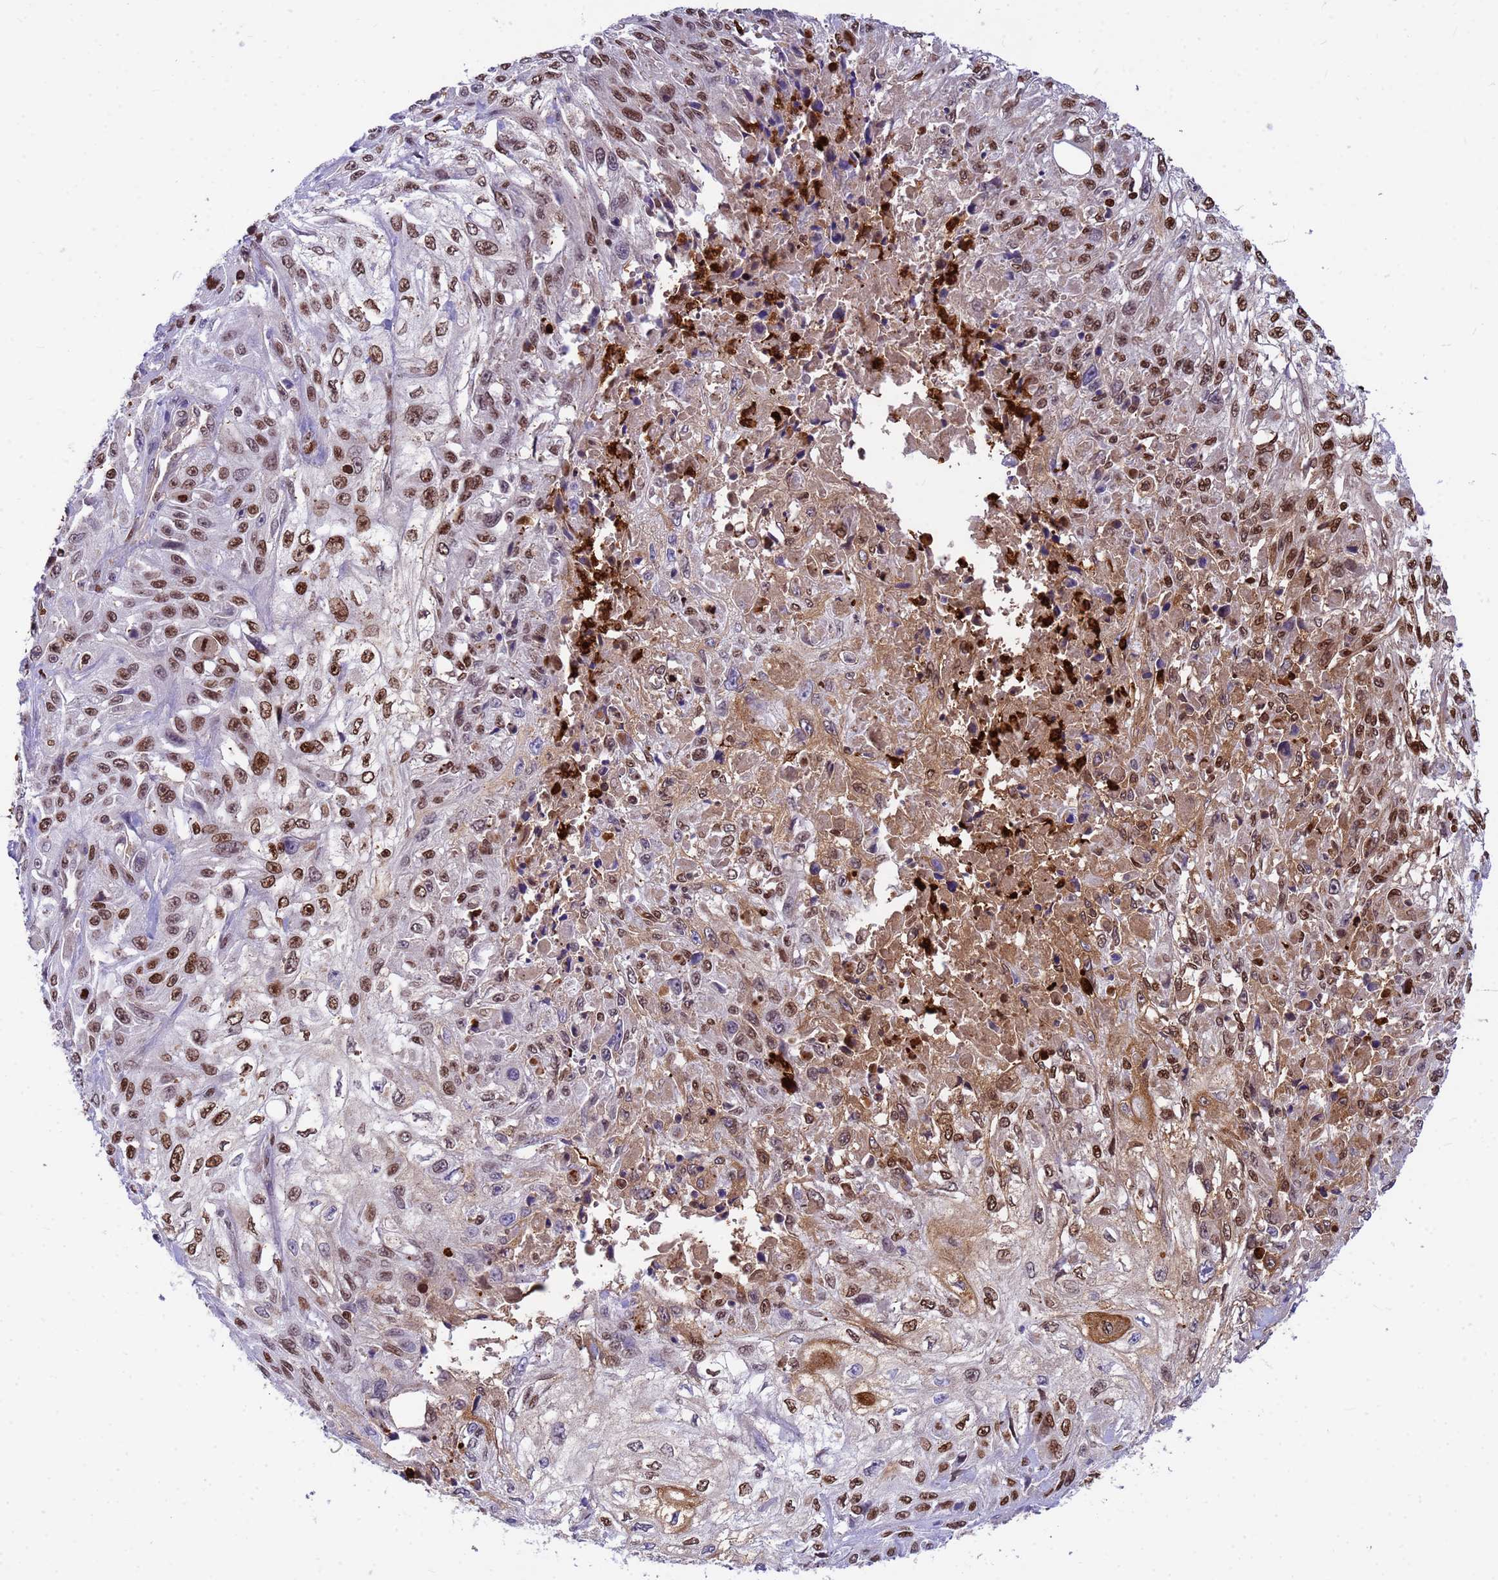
{"staining": {"intensity": "moderate", "quantity": ">75%", "location": "nuclear"}, "tissue": "skin cancer", "cell_type": "Tumor cells", "image_type": "cancer", "snomed": [{"axis": "morphology", "description": "Squamous cell carcinoma, NOS"}, {"axis": "morphology", "description": "Squamous cell carcinoma, metastatic, NOS"}, {"axis": "topography", "description": "Skin"}, {"axis": "topography", "description": "Lymph node"}], "caption": "Skin cancer (squamous cell carcinoma) stained with immunohistochemistry exhibits moderate nuclear staining in approximately >75% of tumor cells.", "gene": "ORM1", "patient": {"sex": "male", "age": 75}}